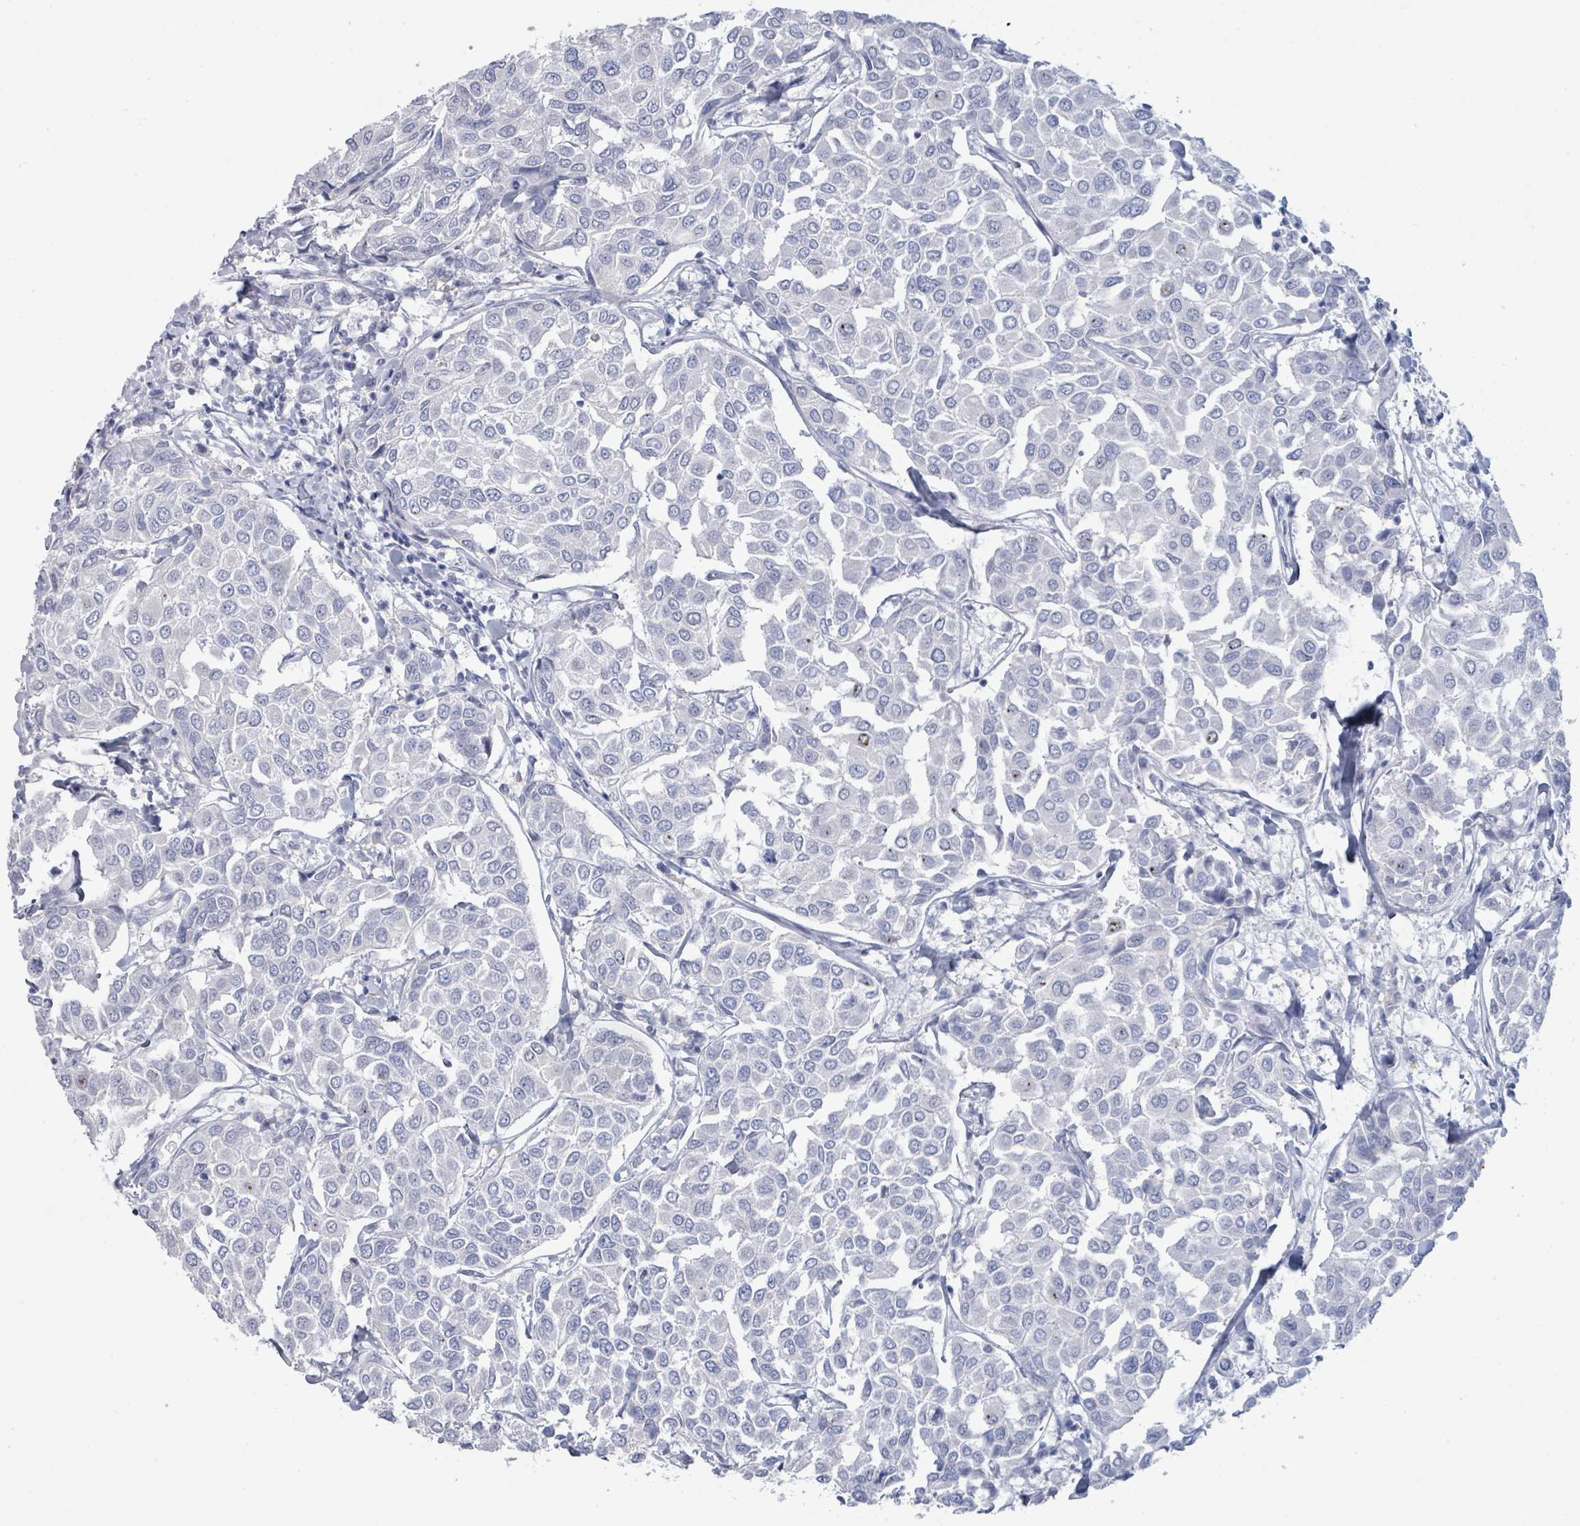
{"staining": {"intensity": "negative", "quantity": "none", "location": "none"}, "tissue": "breast cancer", "cell_type": "Tumor cells", "image_type": "cancer", "snomed": [{"axis": "morphology", "description": "Duct carcinoma"}, {"axis": "topography", "description": "Breast"}], "caption": "A high-resolution histopathology image shows immunohistochemistry (IHC) staining of breast cancer (infiltrating ductal carcinoma), which reveals no significant expression in tumor cells.", "gene": "PGA3", "patient": {"sex": "female", "age": 55}}